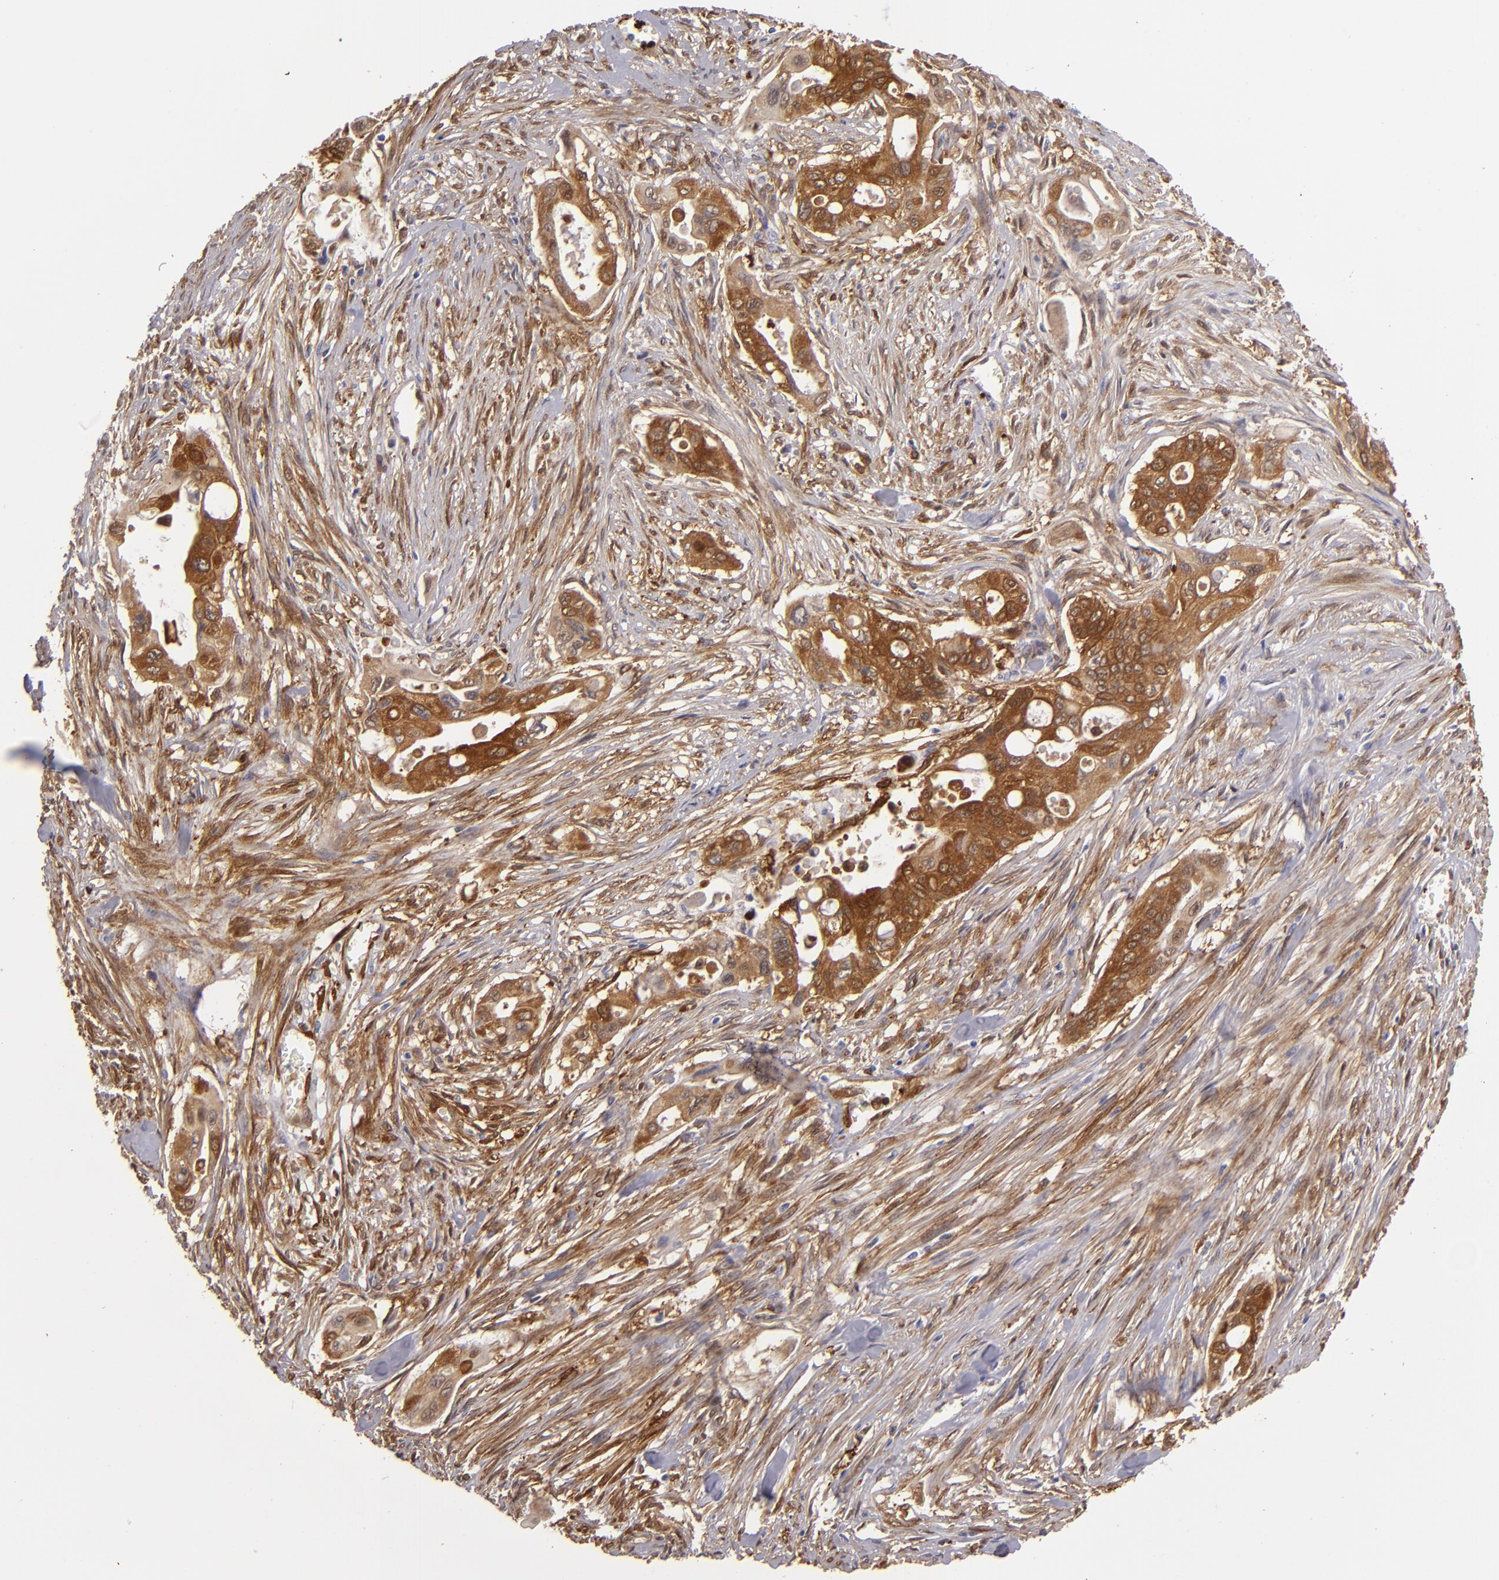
{"staining": {"intensity": "strong", "quantity": ">75%", "location": "cytoplasmic/membranous"}, "tissue": "pancreatic cancer", "cell_type": "Tumor cells", "image_type": "cancer", "snomed": [{"axis": "morphology", "description": "Adenocarcinoma, NOS"}, {"axis": "topography", "description": "Pancreas"}], "caption": "IHC photomicrograph of neoplastic tissue: human pancreatic adenocarcinoma stained using immunohistochemistry demonstrates high levels of strong protein expression localized specifically in the cytoplasmic/membranous of tumor cells, appearing as a cytoplasmic/membranous brown color.", "gene": "VCL", "patient": {"sex": "male", "age": 77}}